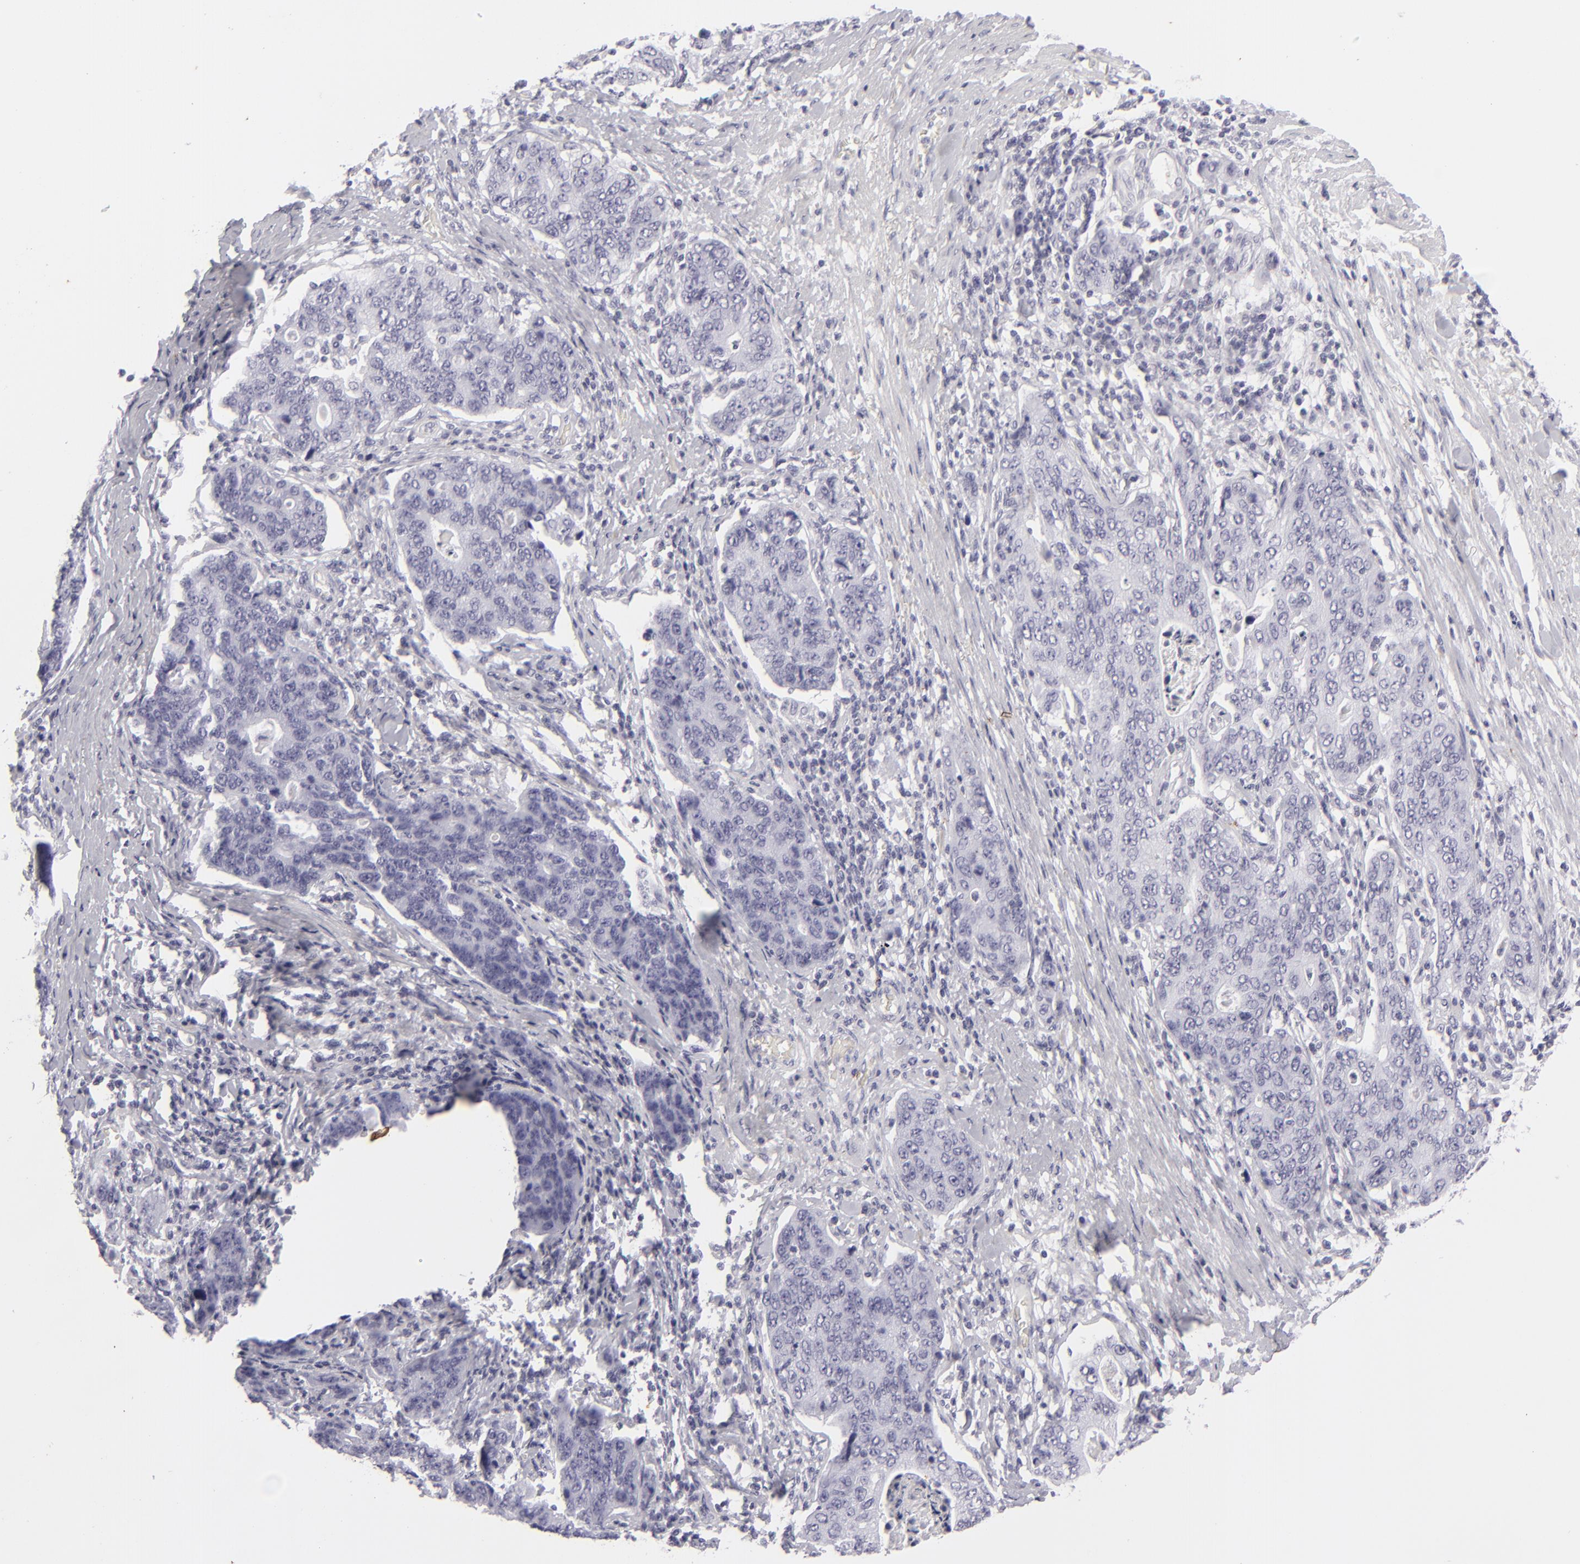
{"staining": {"intensity": "negative", "quantity": "none", "location": "none"}, "tissue": "stomach cancer", "cell_type": "Tumor cells", "image_type": "cancer", "snomed": [{"axis": "morphology", "description": "Adenocarcinoma, NOS"}, {"axis": "topography", "description": "Esophagus"}, {"axis": "topography", "description": "Stomach"}], "caption": "Micrograph shows no protein expression in tumor cells of stomach cancer tissue.", "gene": "KRT1", "patient": {"sex": "male", "age": 74}}